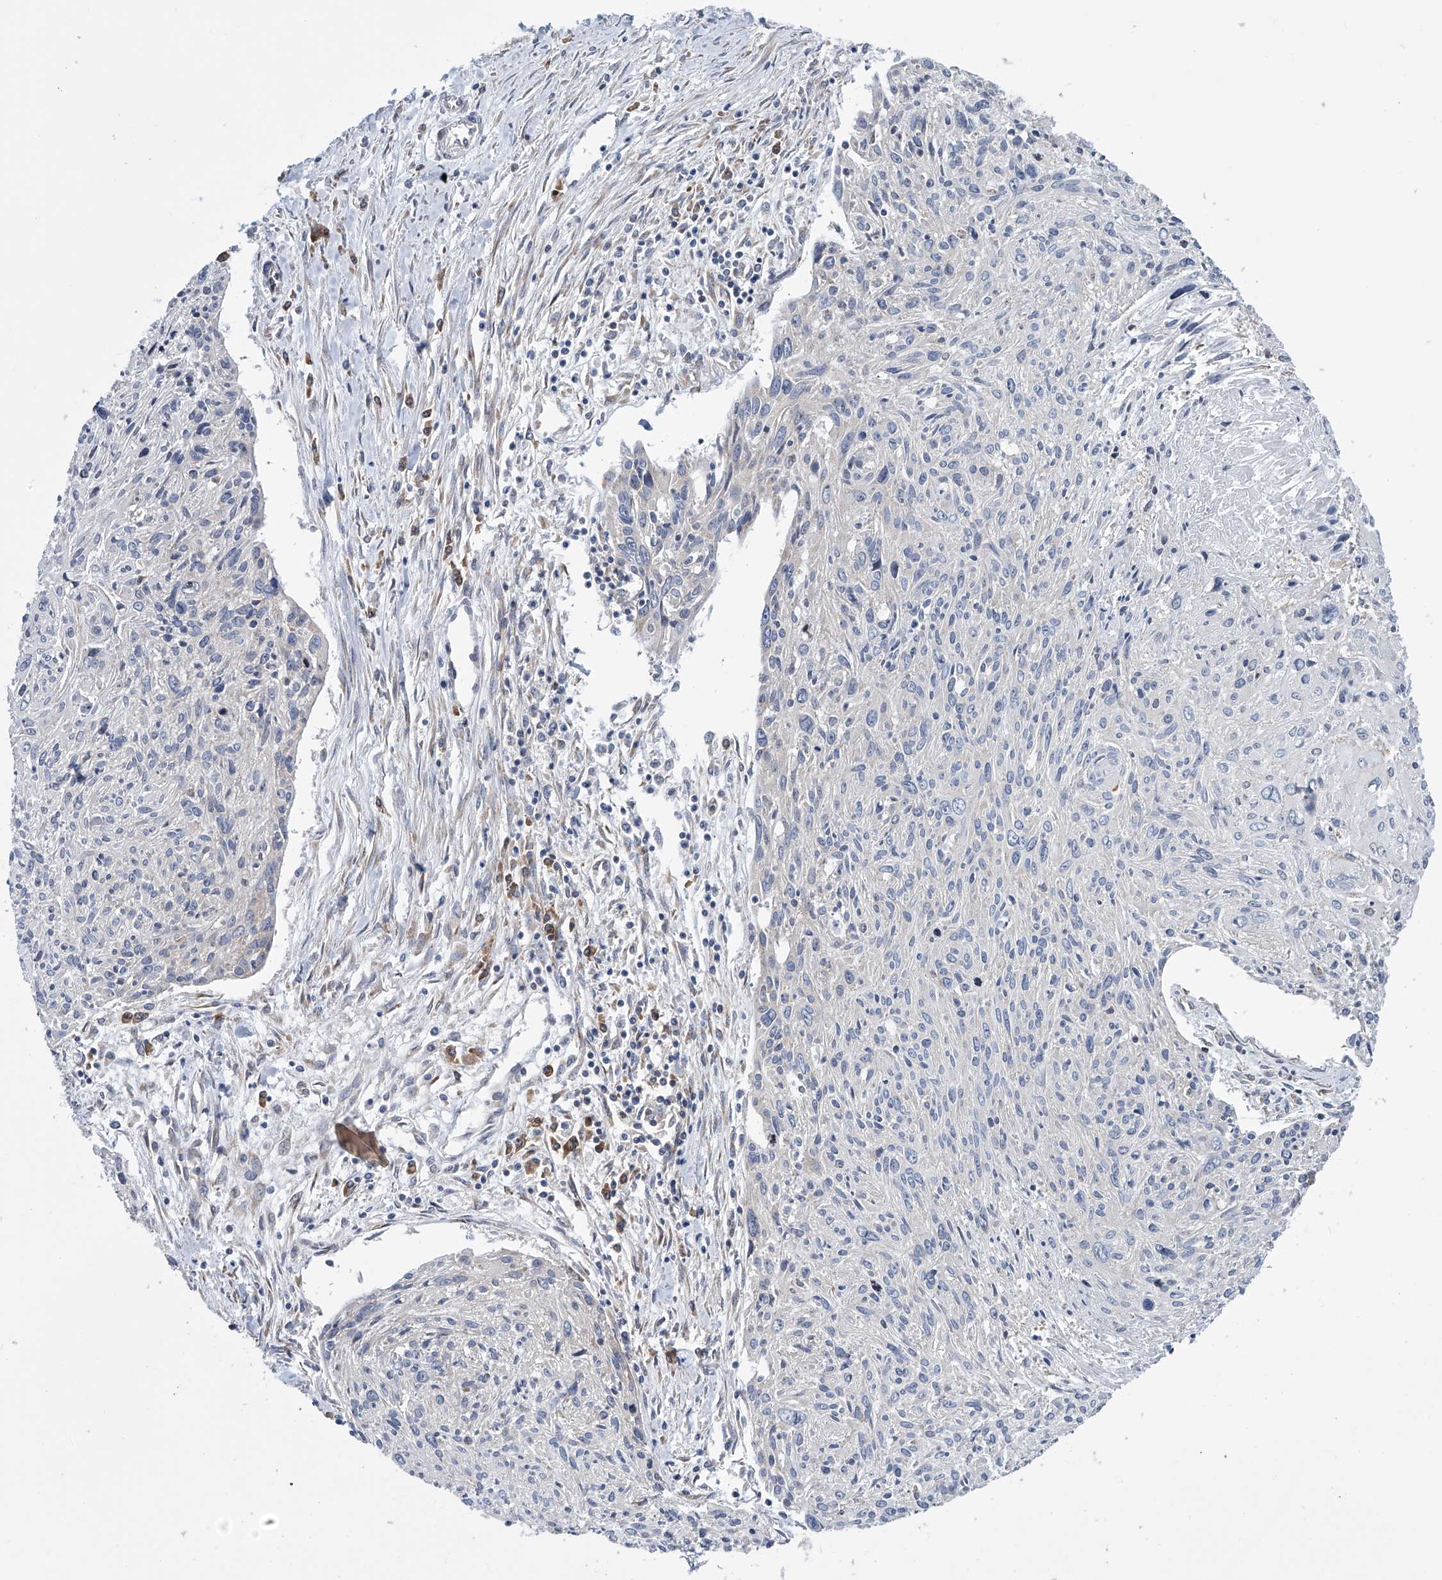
{"staining": {"intensity": "negative", "quantity": "none", "location": "none"}, "tissue": "cervical cancer", "cell_type": "Tumor cells", "image_type": "cancer", "snomed": [{"axis": "morphology", "description": "Squamous cell carcinoma, NOS"}, {"axis": "topography", "description": "Cervix"}], "caption": "High power microscopy histopathology image of an IHC image of cervical cancer (squamous cell carcinoma), revealing no significant positivity in tumor cells. (DAB IHC with hematoxylin counter stain).", "gene": "RPL26L1", "patient": {"sex": "female", "age": 51}}